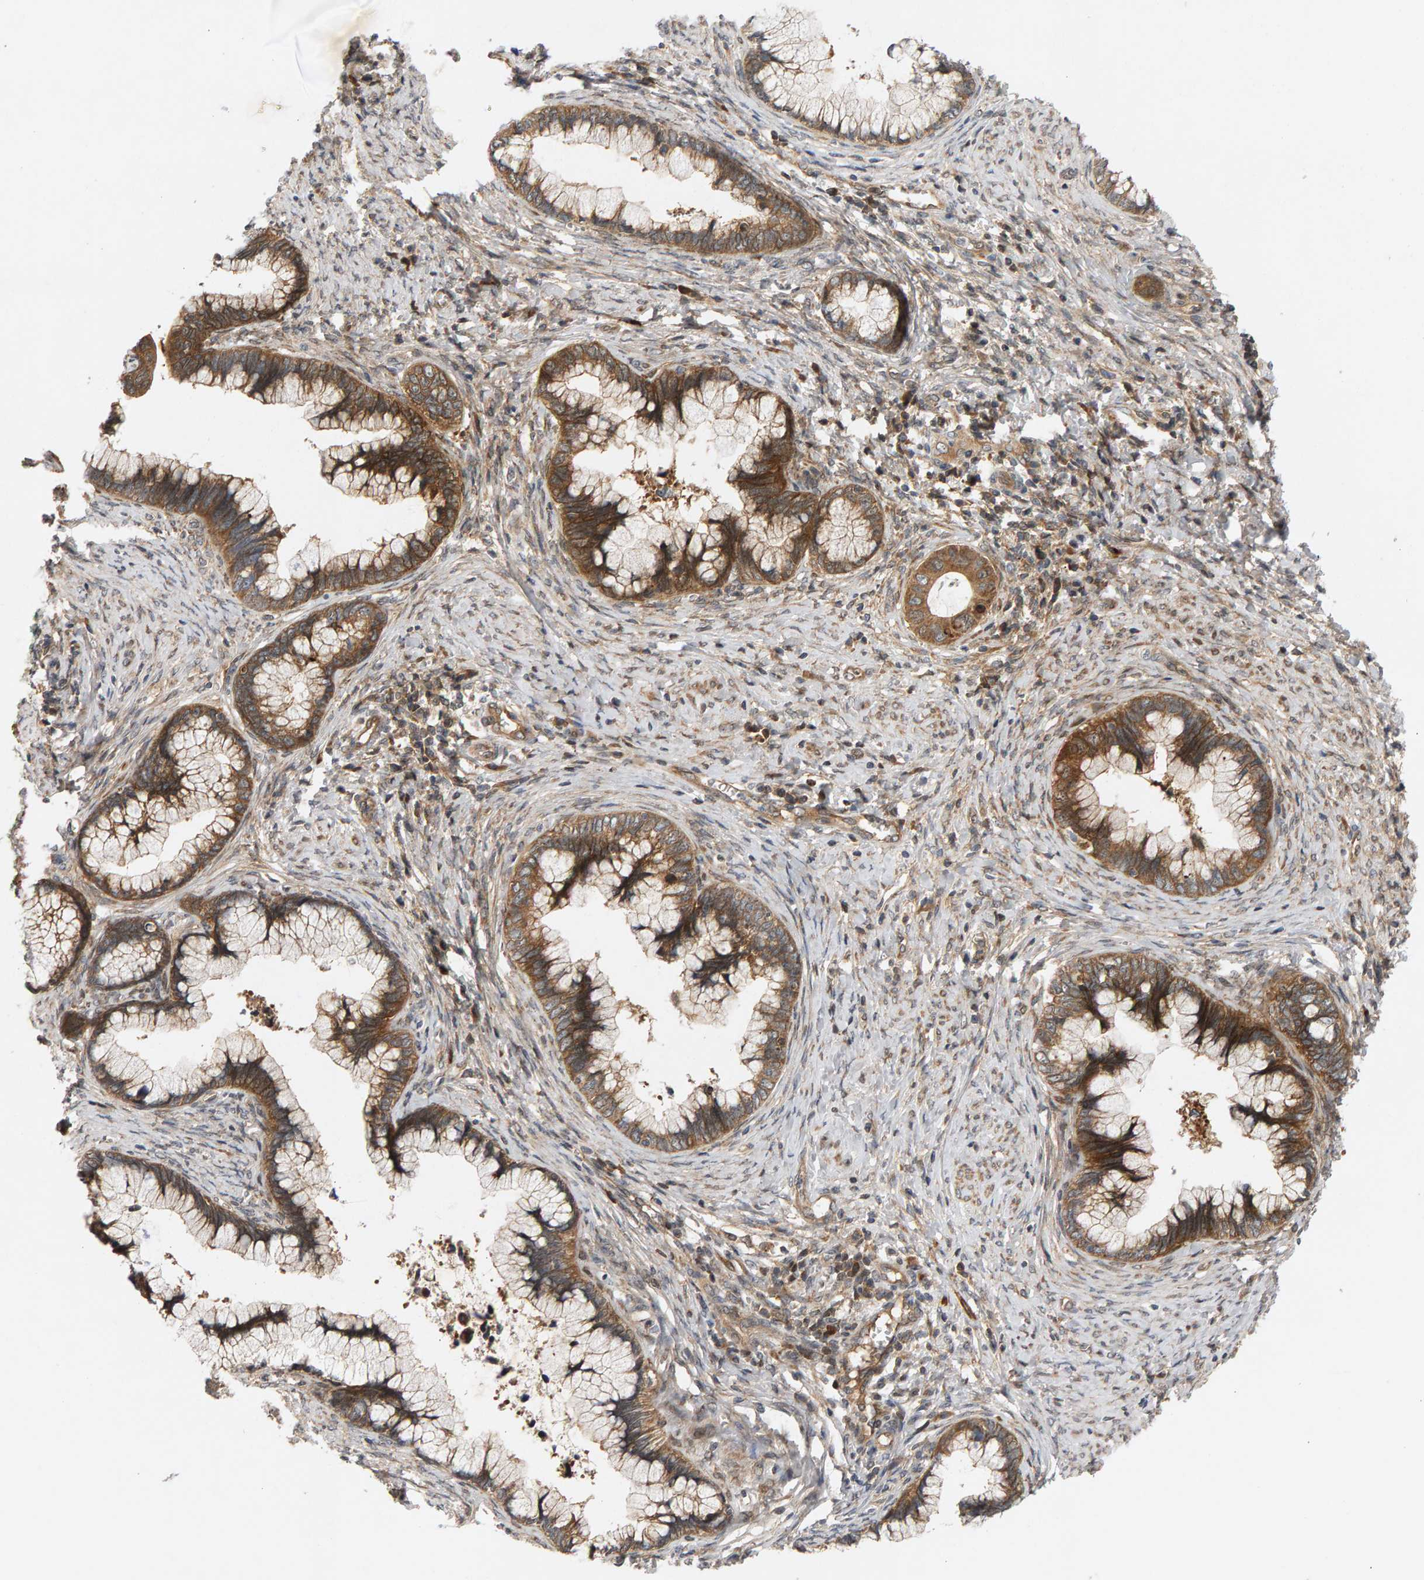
{"staining": {"intensity": "moderate", "quantity": ">75%", "location": "cytoplasmic/membranous"}, "tissue": "cervical cancer", "cell_type": "Tumor cells", "image_type": "cancer", "snomed": [{"axis": "morphology", "description": "Adenocarcinoma, NOS"}, {"axis": "topography", "description": "Cervix"}], "caption": "Immunohistochemical staining of human adenocarcinoma (cervical) demonstrates medium levels of moderate cytoplasmic/membranous protein expression in about >75% of tumor cells. Nuclei are stained in blue.", "gene": "BAHCC1", "patient": {"sex": "female", "age": 44}}